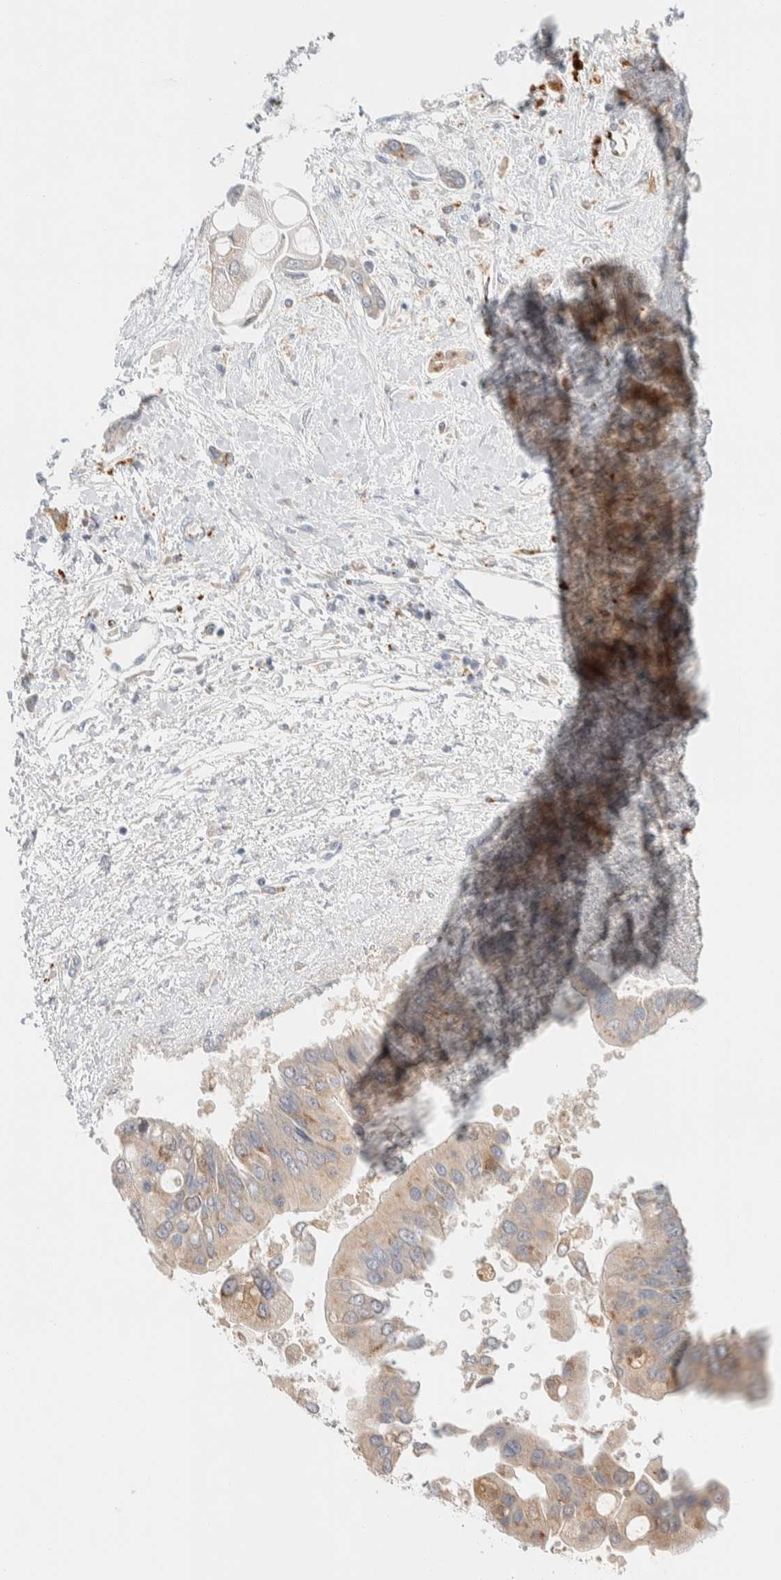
{"staining": {"intensity": "weak", "quantity": "25%-75%", "location": "cytoplasmic/membranous"}, "tissue": "liver cancer", "cell_type": "Tumor cells", "image_type": "cancer", "snomed": [{"axis": "morphology", "description": "Cholangiocarcinoma"}, {"axis": "topography", "description": "Liver"}], "caption": "Brown immunohistochemical staining in liver cancer displays weak cytoplasmic/membranous staining in approximately 25%-75% of tumor cells.", "gene": "GCLM", "patient": {"sex": "male", "age": 50}}